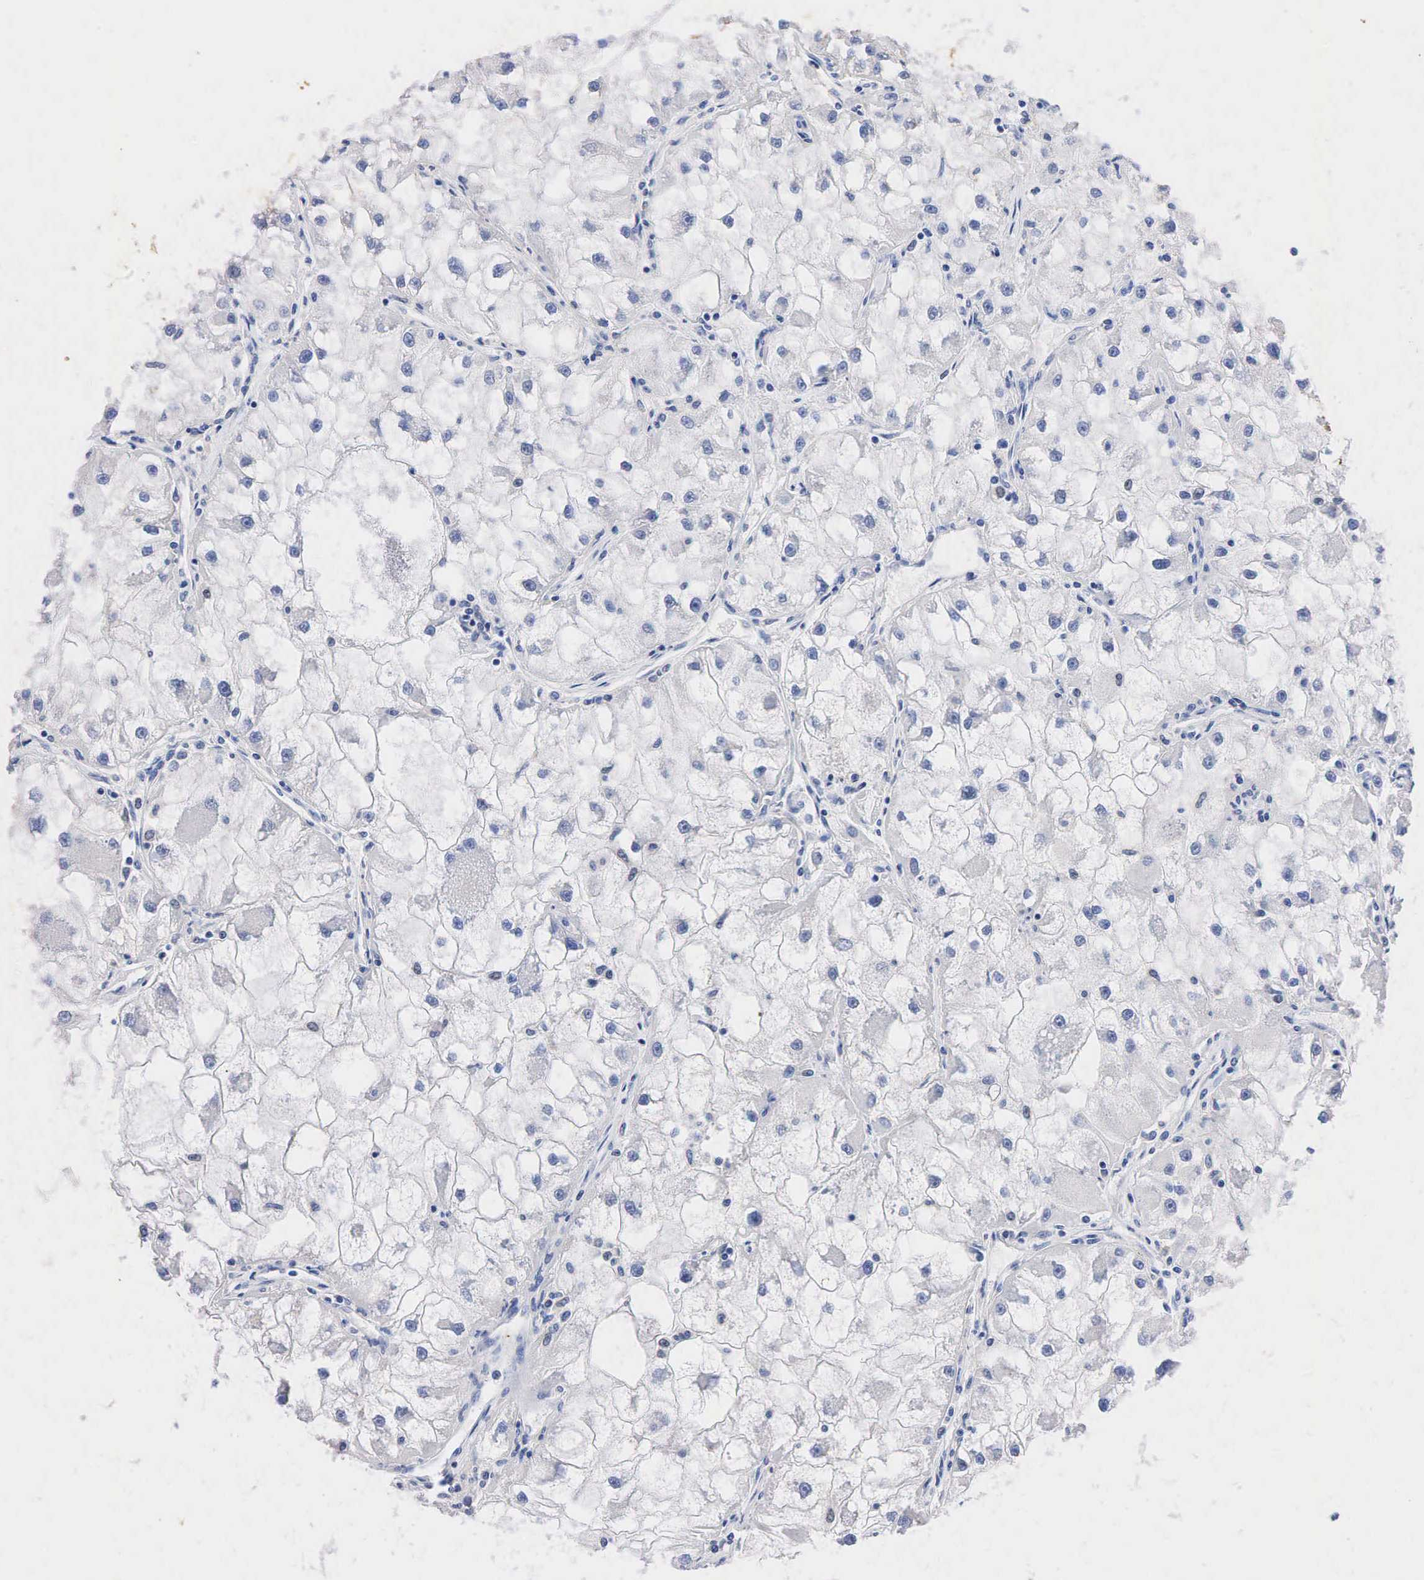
{"staining": {"intensity": "negative", "quantity": "none", "location": "none"}, "tissue": "renal cancer", "cell_type": "Tumor cells", "image_type": "cancer", "snomed": [{"axis": "morphology", "description": "Adenocarcinoma, NOS"}, {"axis": "topography", "description": "Kidney"}], "caption": "IHC micrograph of renal cancer stained for a protein (brown), which exhibits no positivity in tumor cells.", "gene": "SYP", "patient": {"sex": "female", "age": 73}}